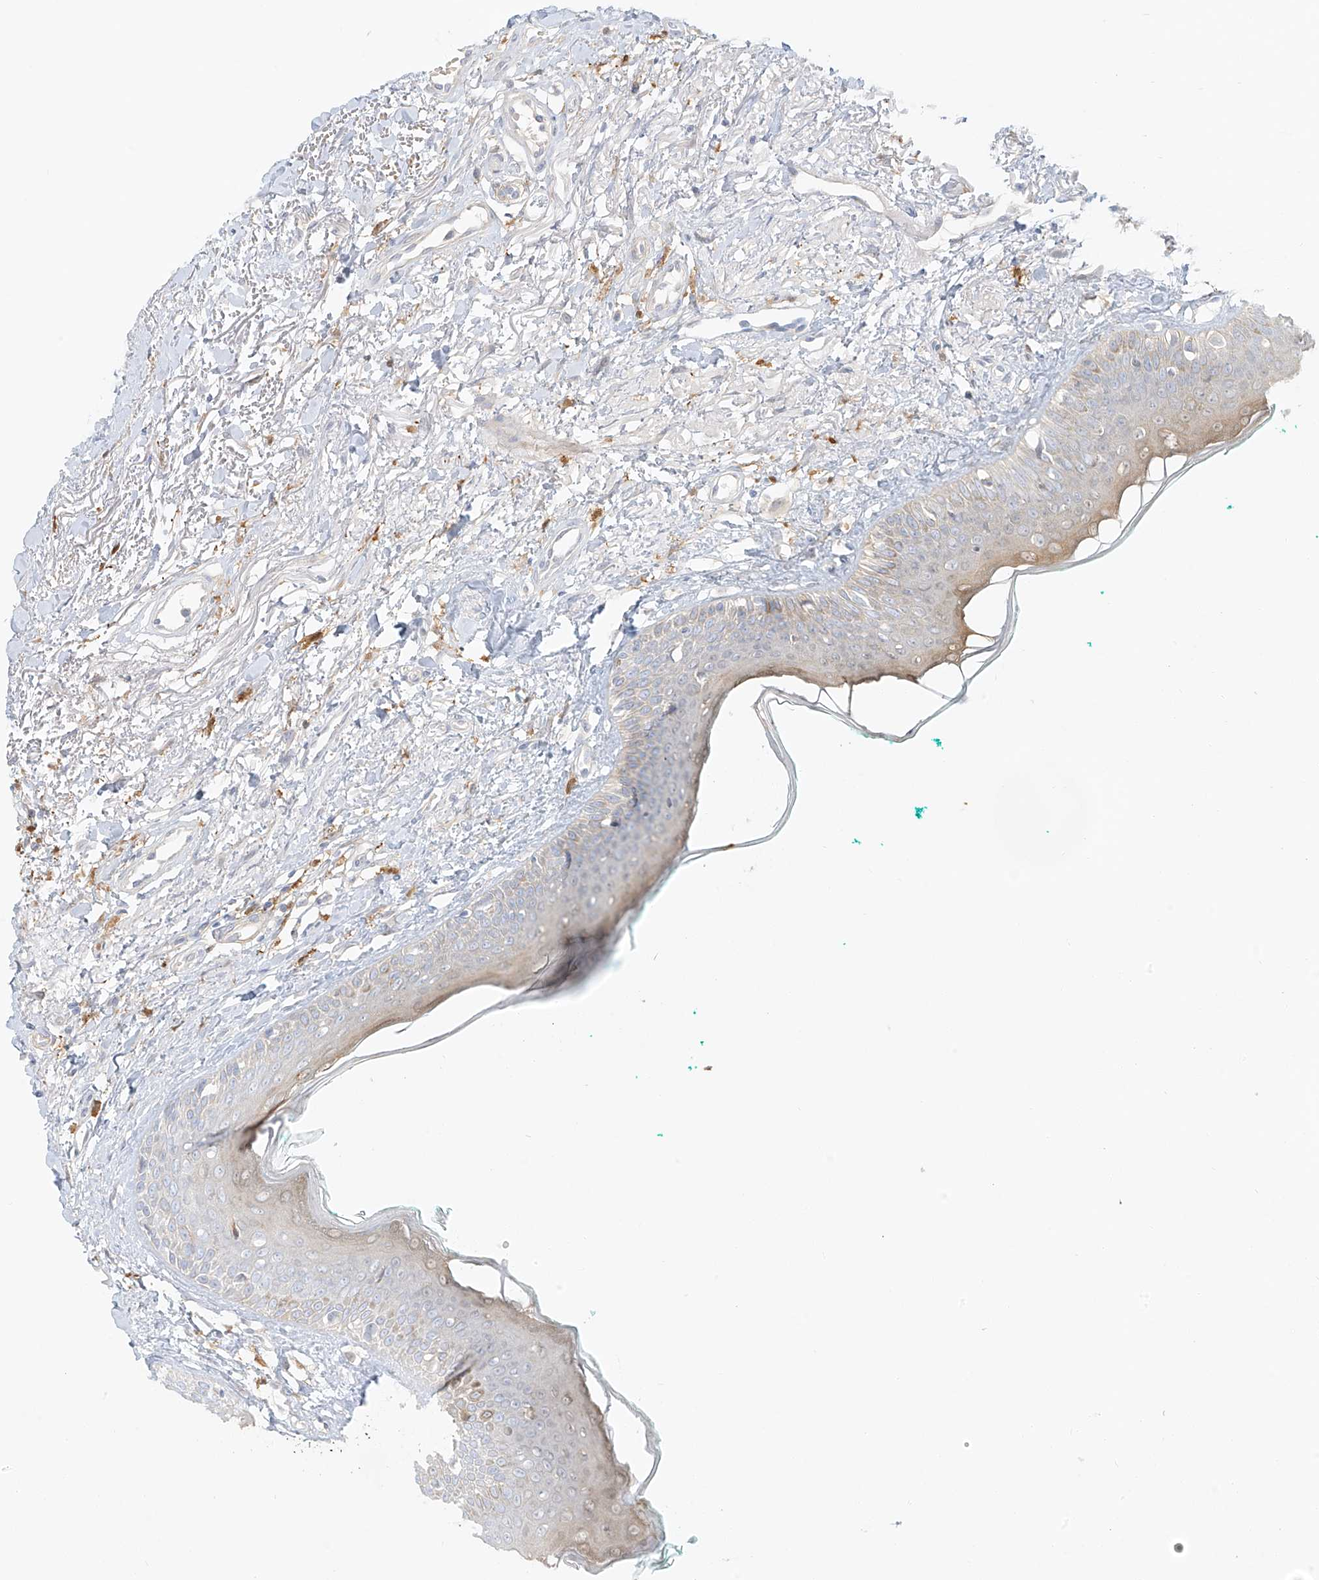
{"staining": {"intensity": "weak", "quantity": "<25%", "location": "cytoplasmic/membranous"}, "tissue": "oral mucosa", "cell_type": "Squamous epithelial cells", "image_type": "normal", "snomed": [{"axis": "morphology", "description": "Normal tissue, NOS"}, {"axis": "topography", "description": "Oral tissue"}], "caption": "An image of human oral mucosa is negative for staining in squamous epithelial cells.", "gene": "UPK1B", "patient": {"sex": "female", "age": 70}}